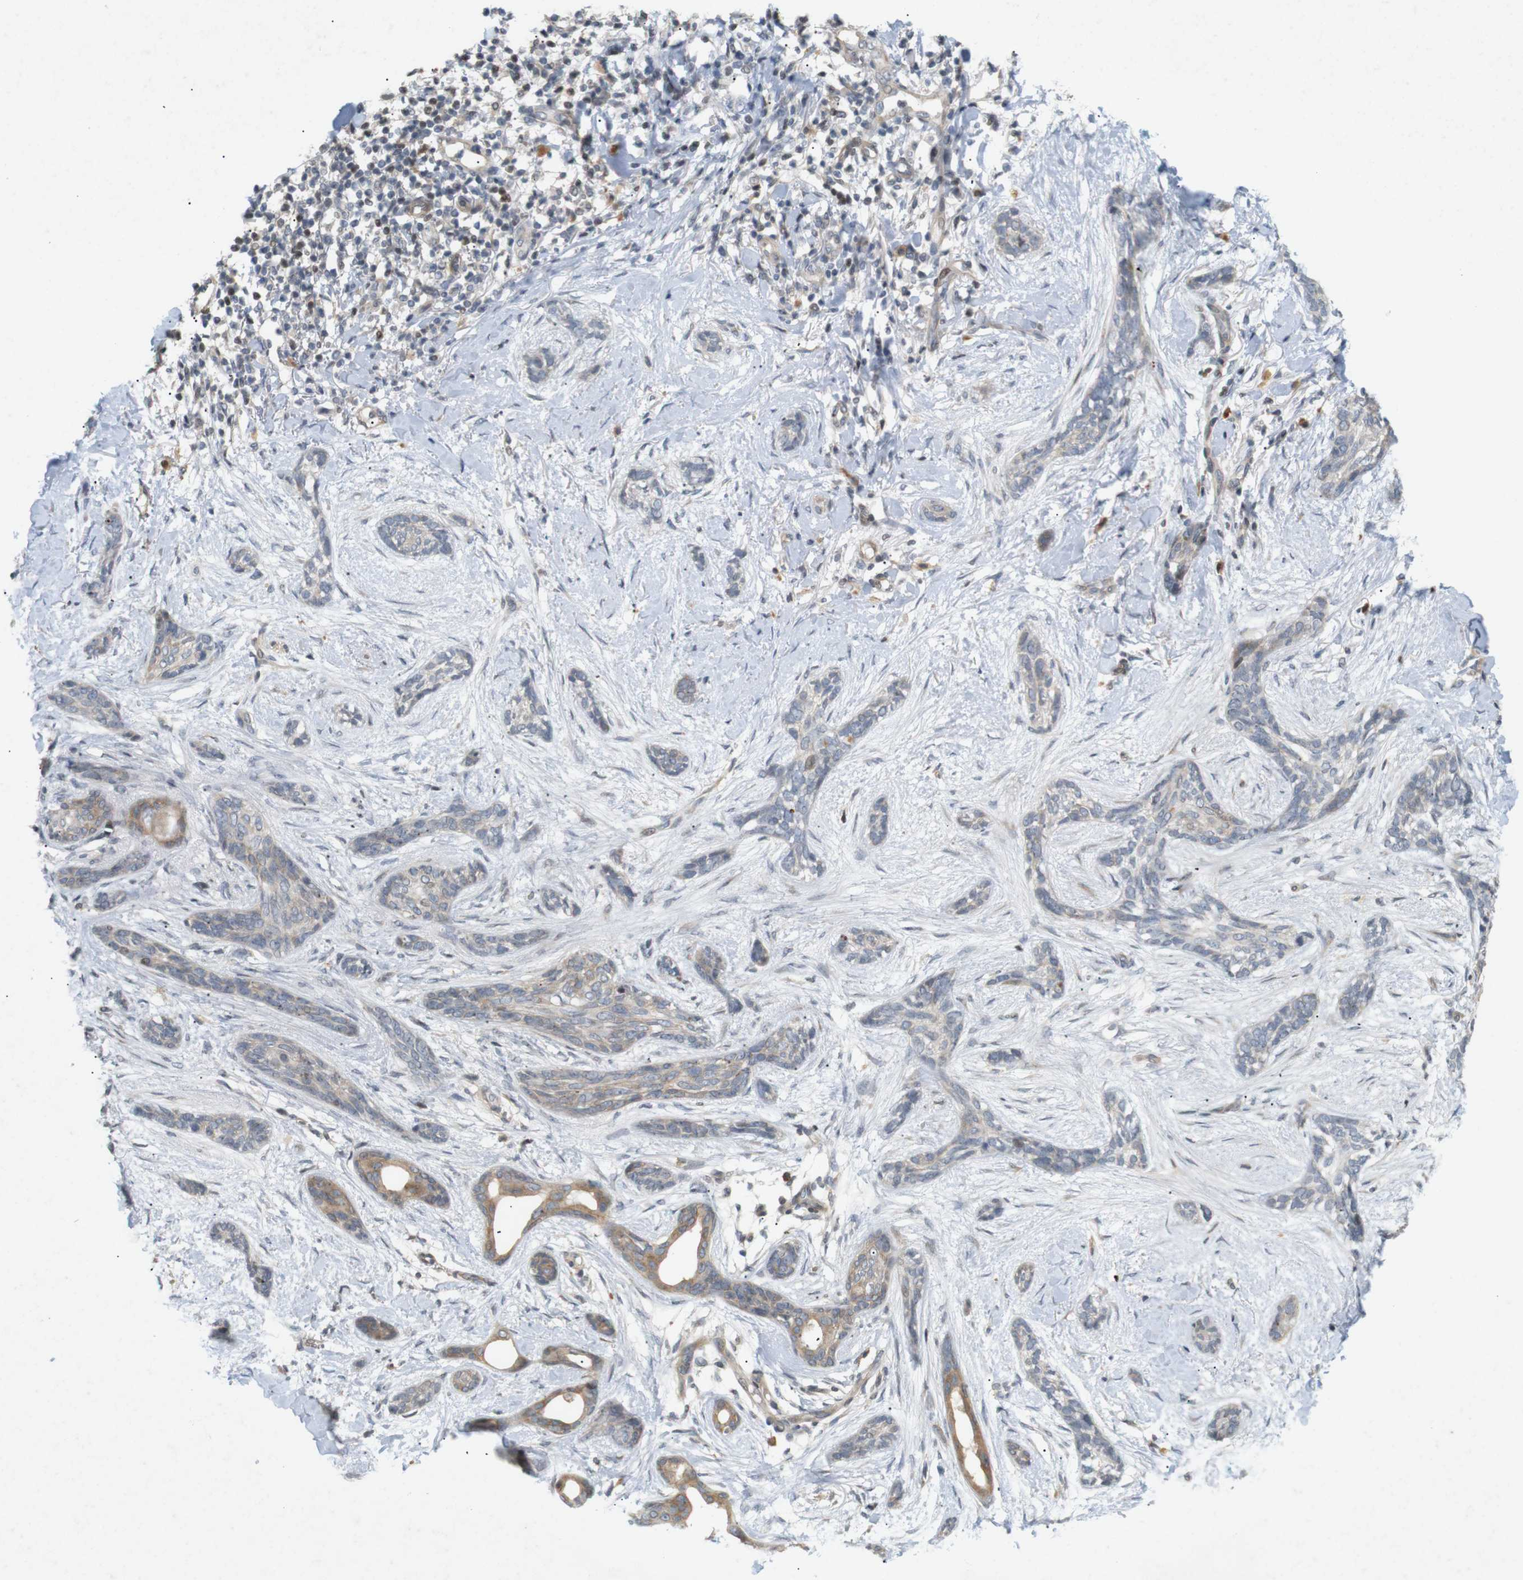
{"staining": {"intensity": "moderate", "quantity": "25%-75%", "location": "cytoplasmic/membranous"}, "tissue": "skin cancer", "cell_type": "Tumor cells", "image_type": "cancer", "snomed": [{"axis": "morphology", "description": "Basal cell carcinoma"}, {"axis": "morphology", "description": "Adnexal tumor, benign"}, {"axis": "topography", "description": "Skin"}], "caption": "Skin benign adnexal tumor stained with IHC displays moderate cytoplasmic/membranous positivity in approximately 25%-75% of tumor cells. Immunohistochemistry stains the protein of interest in brown and the nuclei are stained blue.", "gene": "PPP1R14A", "patient": {"sex": "female", "age": 42}}